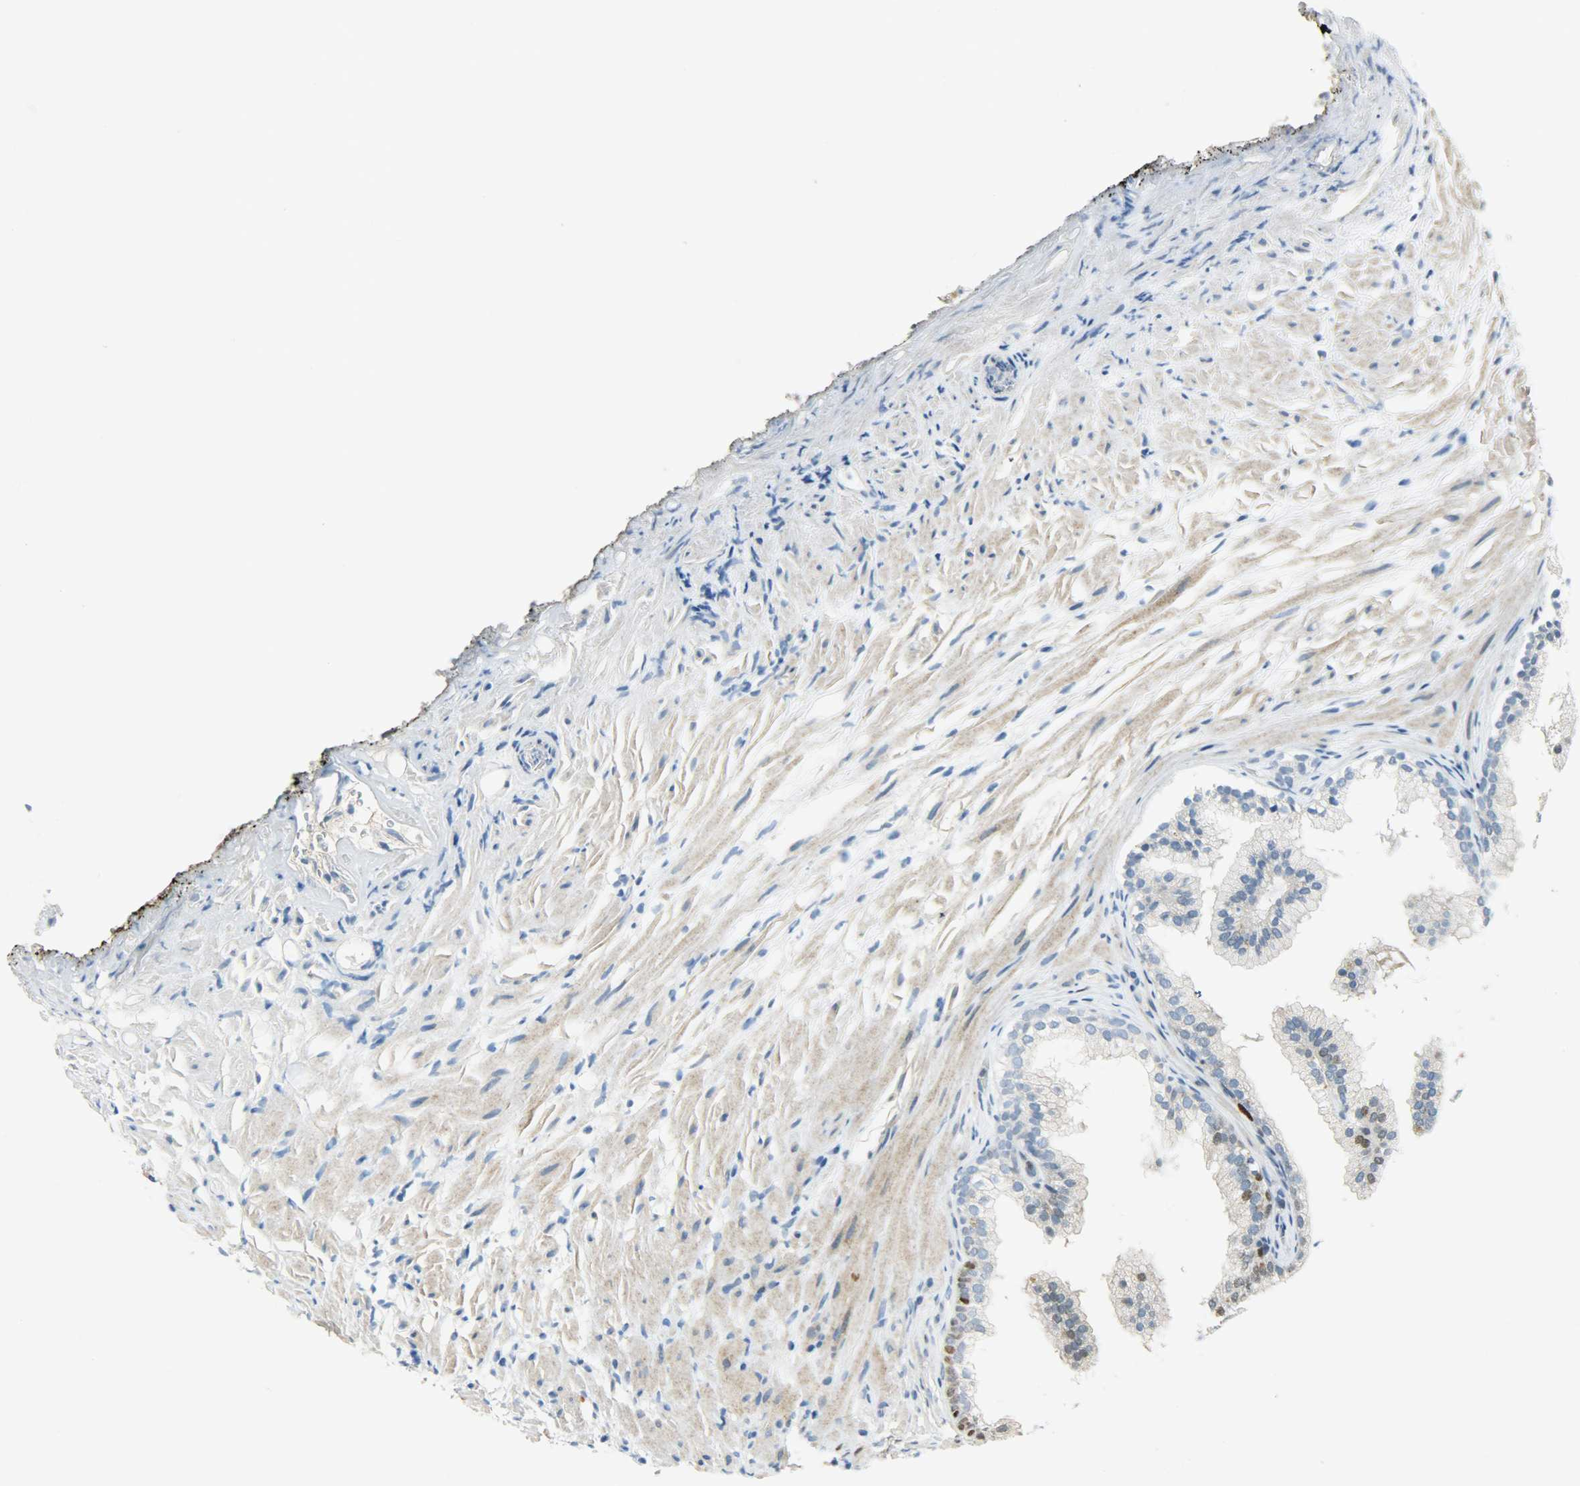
{"staining": {"intensity": "negative", "quantity": "none", "location": "none"}, "tissue": "prostate", "cell_type": "Glandular cells", "image_type": "normal", "snomed": [{"axis": "morphology", "description": "Normal tissue, NOS"}, {"axis": "topography", "description": "Prostate"}], "caption": "High power microscopy image of an immunohistochemistry (IHC) image of benign prostate, revealing no significant staining in glandular cells.", "gene": "JUNB", "patient": {"sex": "male", "age": 76}}